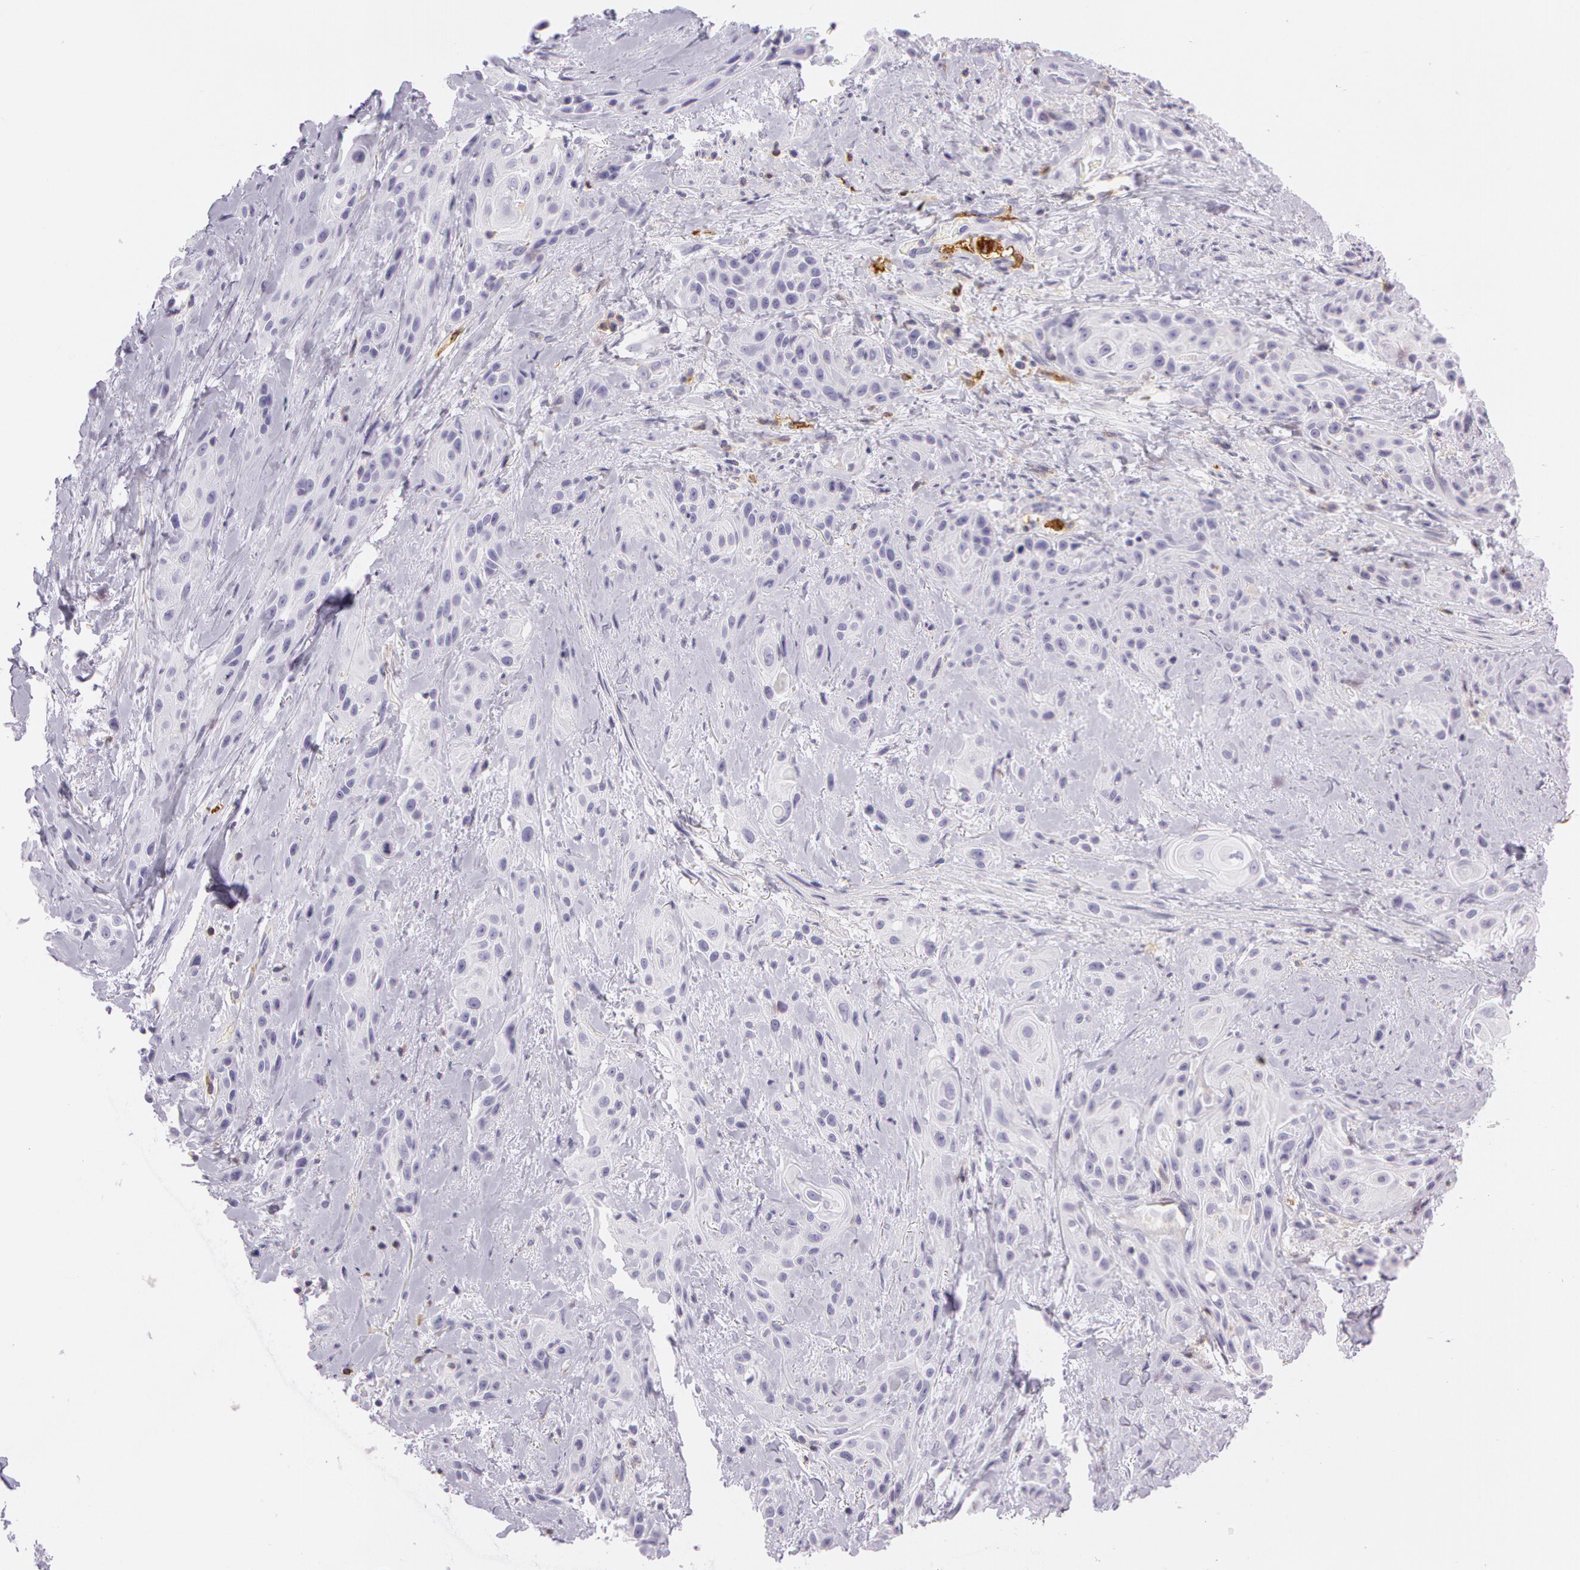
{"staining": {"intensity": "weak", "quantity": "<25%", "location": "cytoplasmic/membranous"}, "tissue": "skin cancer", "cell_type": "Tumor cells", "image_type": "cancer", "snomed": [{"axis": "morphology", "description": "Squamous cell carcinoma, NOS"}, {"axis": "topography", "description": "Skin"}, {"axis": "topography", "description": "Anal"}], "caption": "An IHC image of skin squamous cell carcinoma is shown. There is no staining in tumor cells of skin squamous cell carcinoma.", "gene": "LY75", "patient": {"sex": "male", "age": 64}}